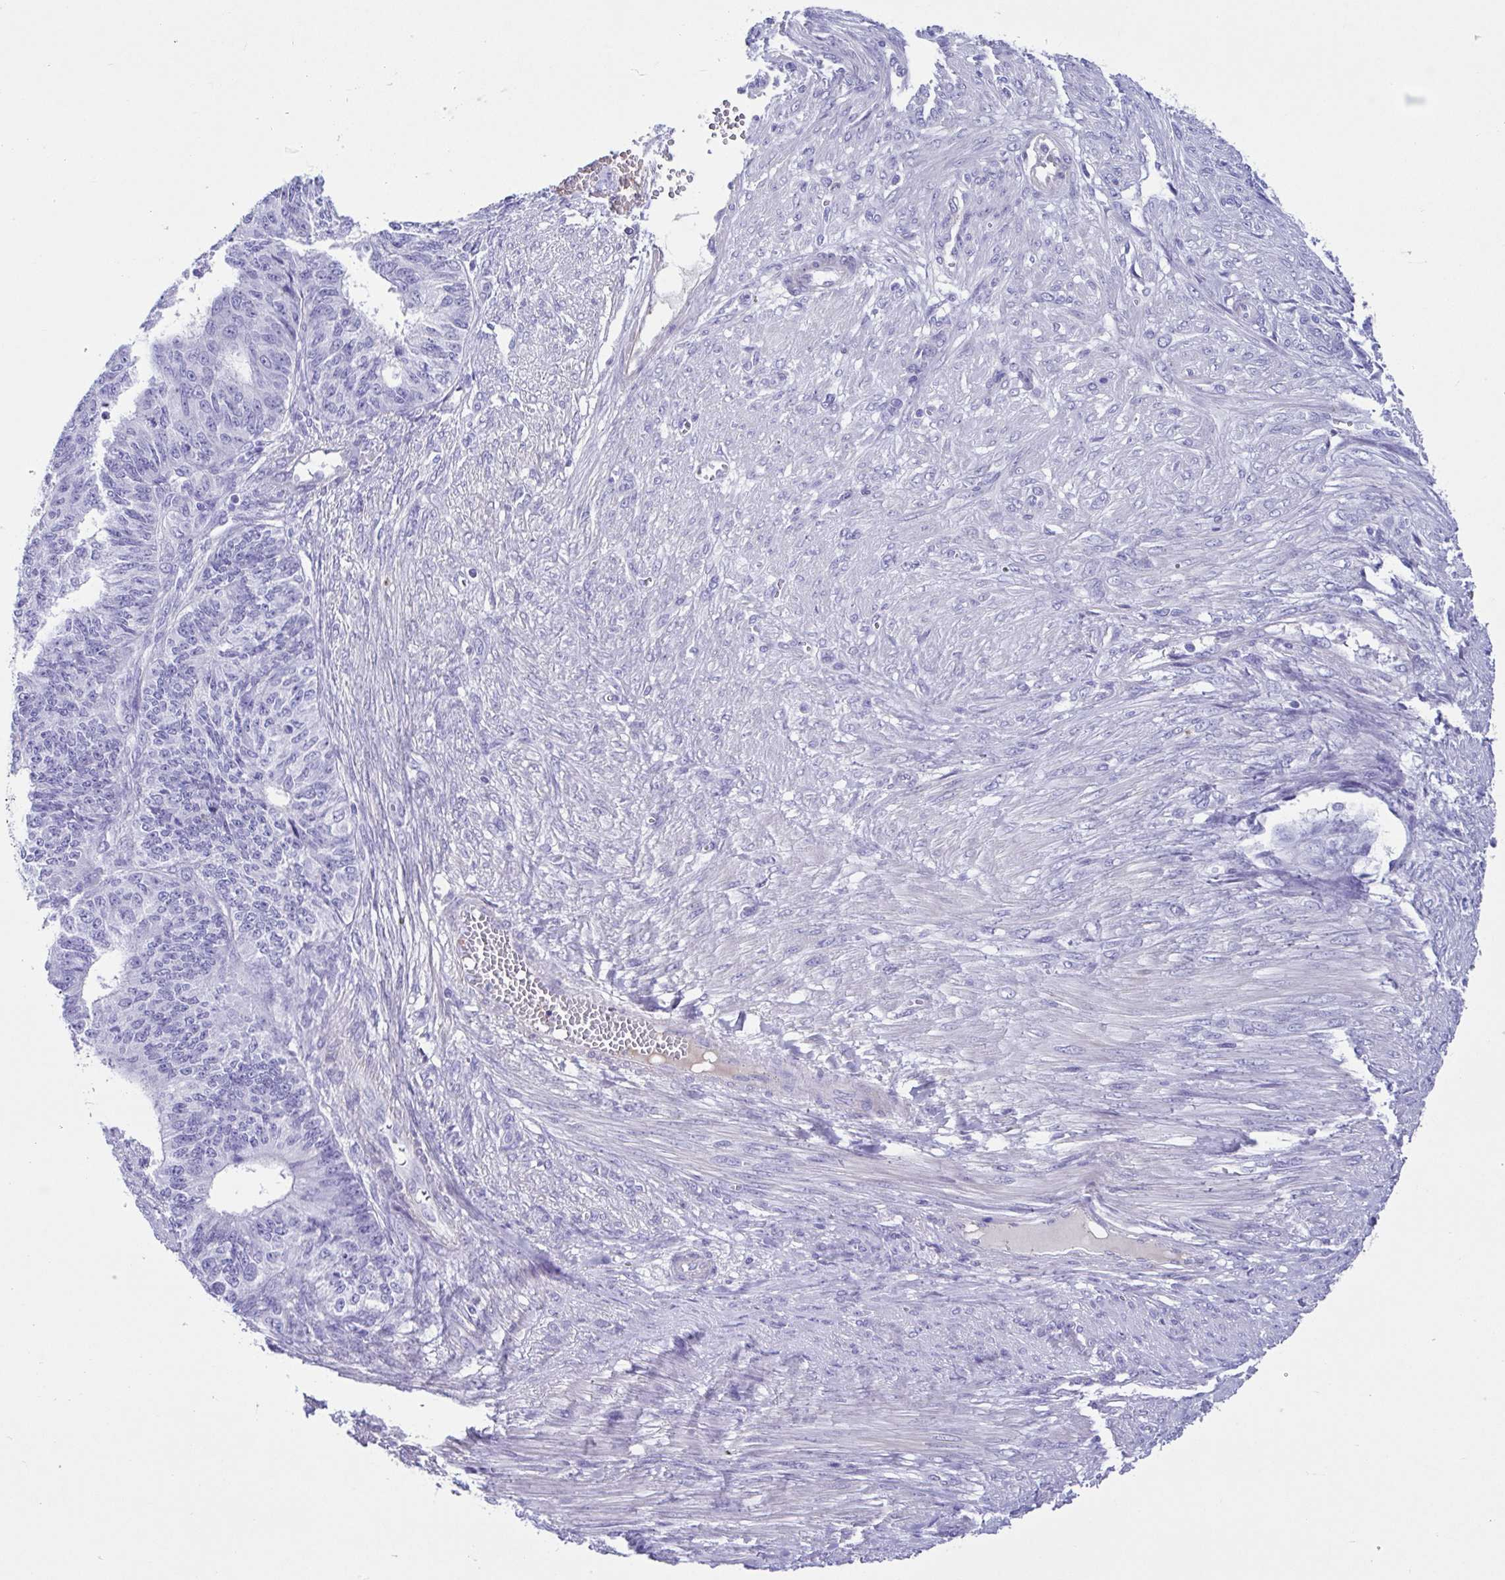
{"staining": {"intensity": "negative", "quantity": "none", "location": "none"}, "tissue": "endometrial cancer", "cell_type": "Tumor cells", "image_type": "cancer", "snomed": [{"axis": "morphology", "description": "Adenocarcinoma, NOS"}, {"axis": "topography", "description": "Endometrium"}], "caption": "Image shows no significant protein expression in tumor cells of adenocarcinoma (endometrial).", "gene": "CYP11B1", "patient": {"sex": "female", "age": 32}}